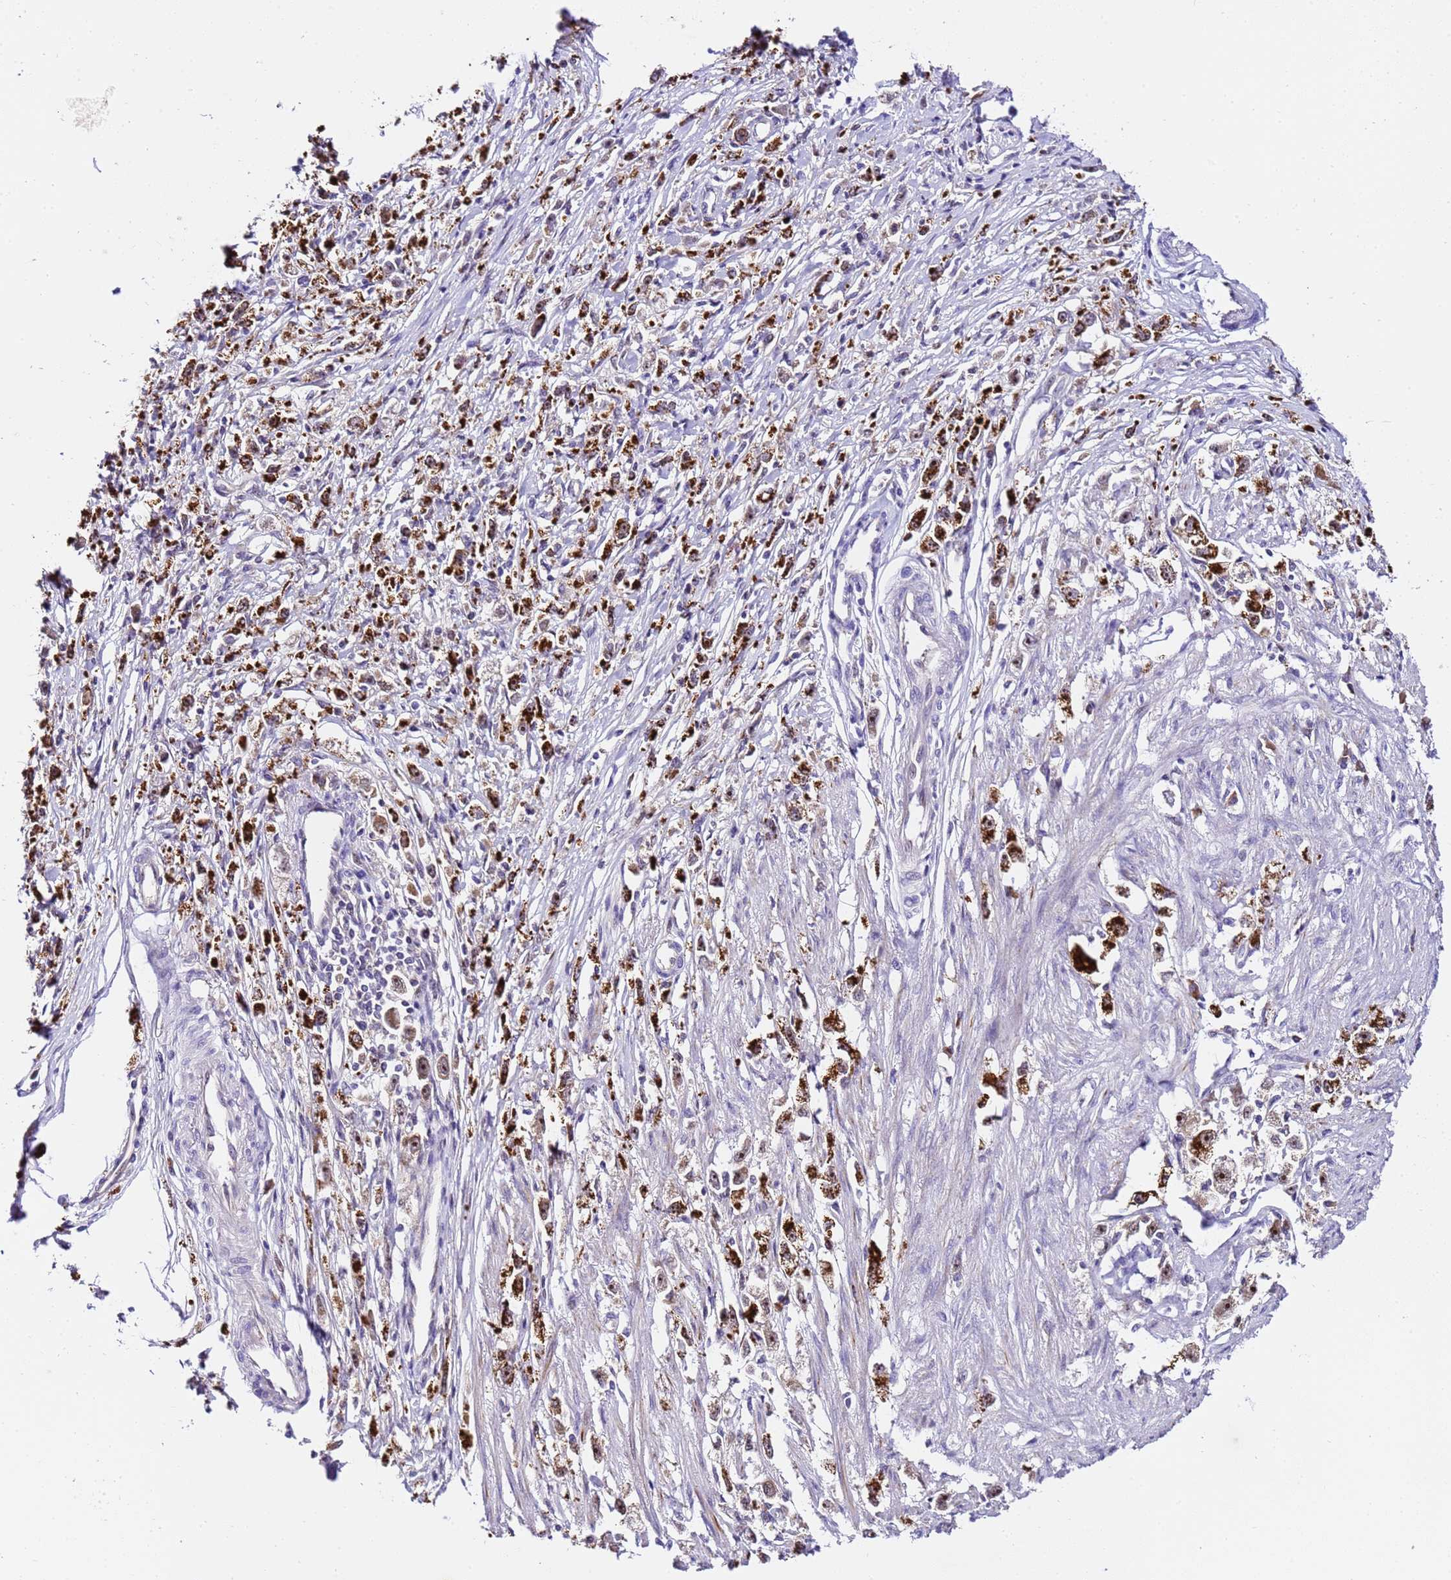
{"staining": {"intensity": "strong", "quantity": ">75%", "location": "cytoplasmic/membranous,nuclear"}, "tissue": "stomach cancer", "cell_type": "Tumor cells", "image_type": "cancer", "snomed": [{"axis": "morphology", "description": "Adenocarcinoma, NOS"}, {"axis": "topography", "description": "Stomach"}], "caption": "Adenocarcinoma (stomach) tissue exhibits strong cytoplasmic/membranous and nuclear staining in approximately >75% of tumor cells", "gene": "SLX4IP", "patient": {"sex": "female", "age": 59}}